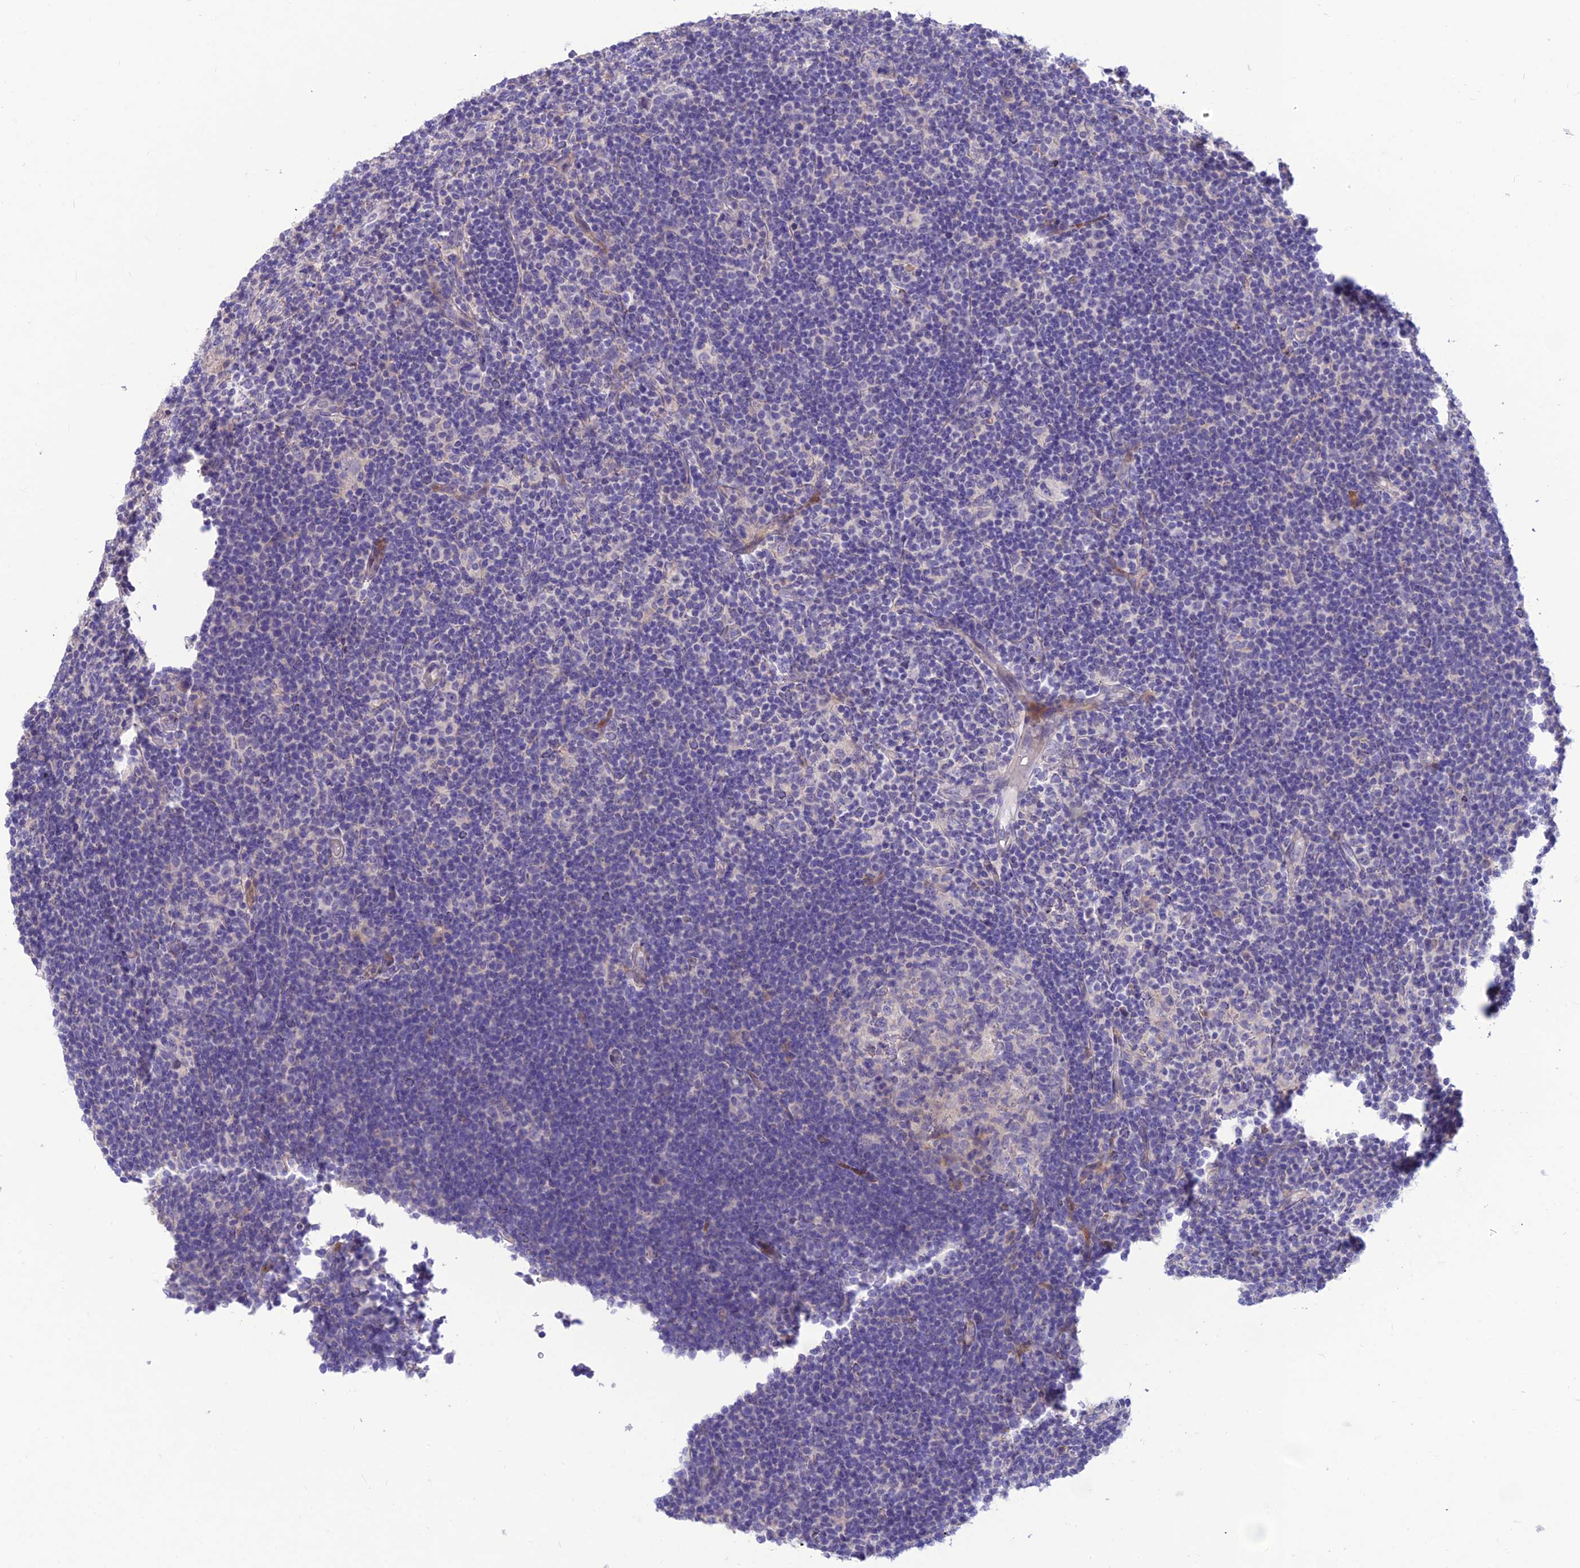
{"staining": {"intensity": "negative", "quantity": "none", "location": "none"}, "tissue": "lymphoma", "cell_type": "Tumor cells", "image_type": "cancer", "snomed": [{"axis": "morphology", "description": "Hodgkin's disease, NOS"}, {"axis": "topography", "description": "Lymph node"}], "caption": "Tumor cells are negative for brown protein staining in Hodgkin's disease.", "gene": "TEKT3", "patient": {"sex": "female", "age": 57}}